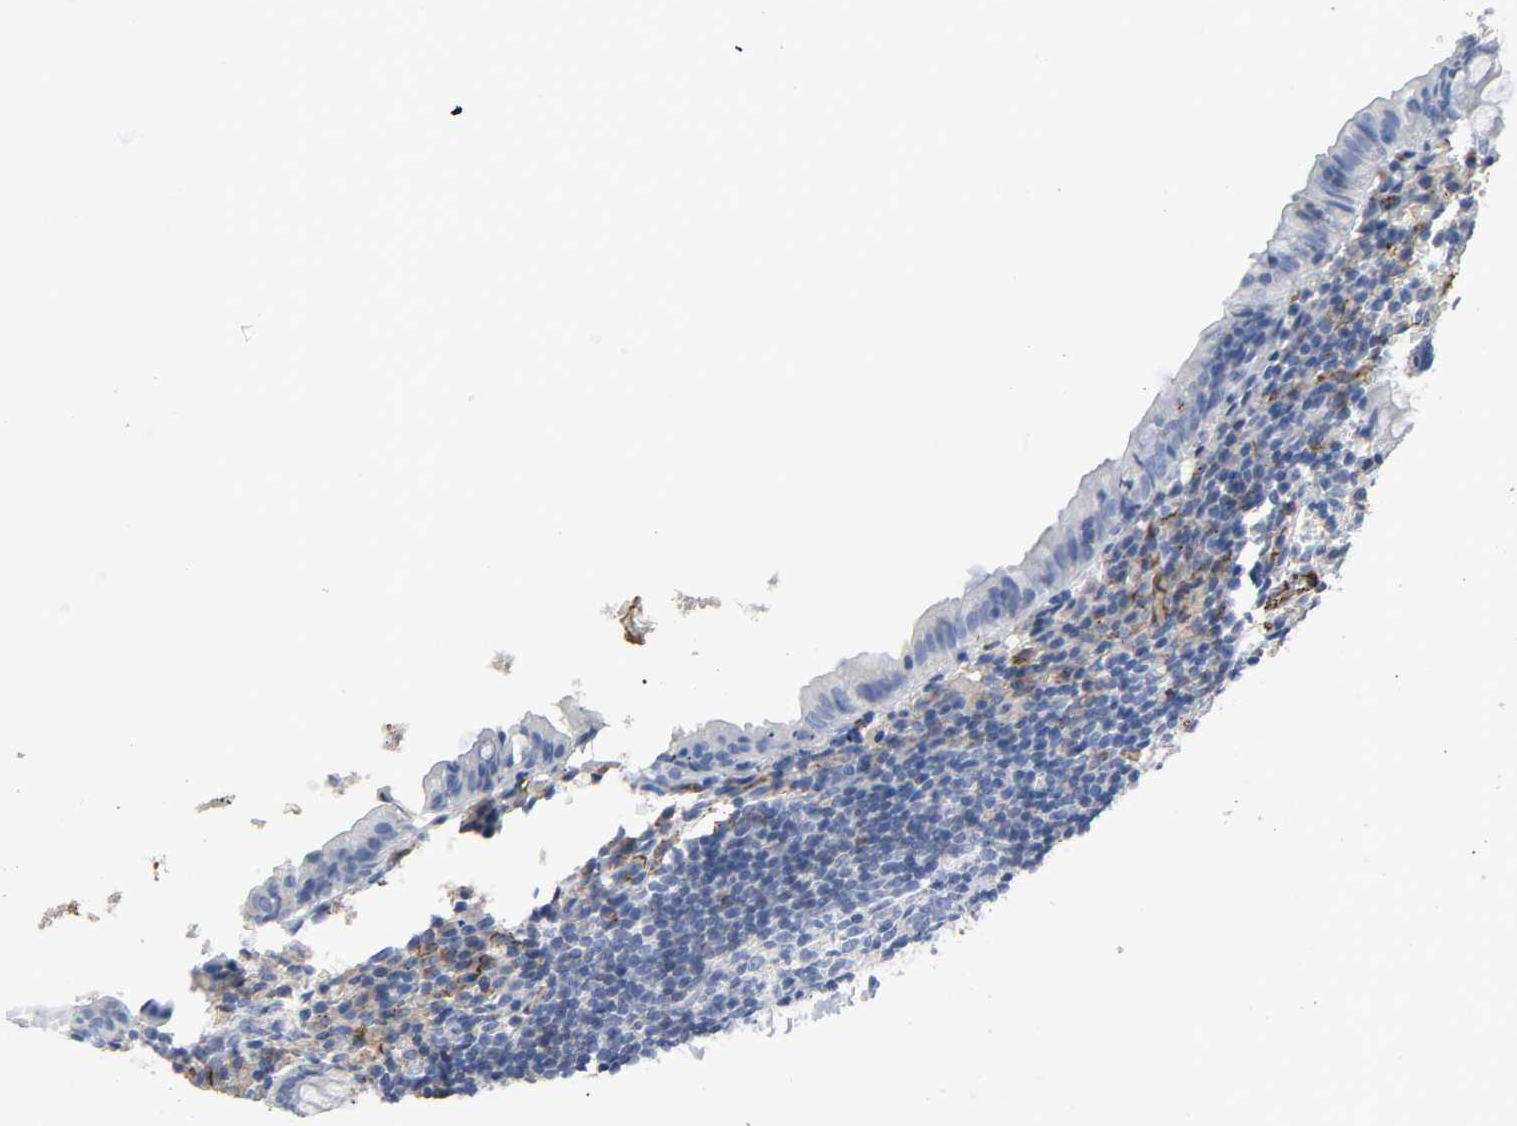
{"staining": {"intensity": "negative", "quantity": "none", "location": "none"}, "tissue": "appendix", "cell_type": "Glandular cells", "image_type": "normal", "snomed": [{"axis": "morphology", "description": "Normal tissue, NOS"}, {"axis": "topography", "description": "Appendix"}], "caption": "Glandular cells are negative for brown protein staining in benign appendix. (DAB immunohistochemistry visualized using brightfield microscopy, high magnification).", "gene": "PECAM1", "patient": {"sex": "female", "age": 10}}